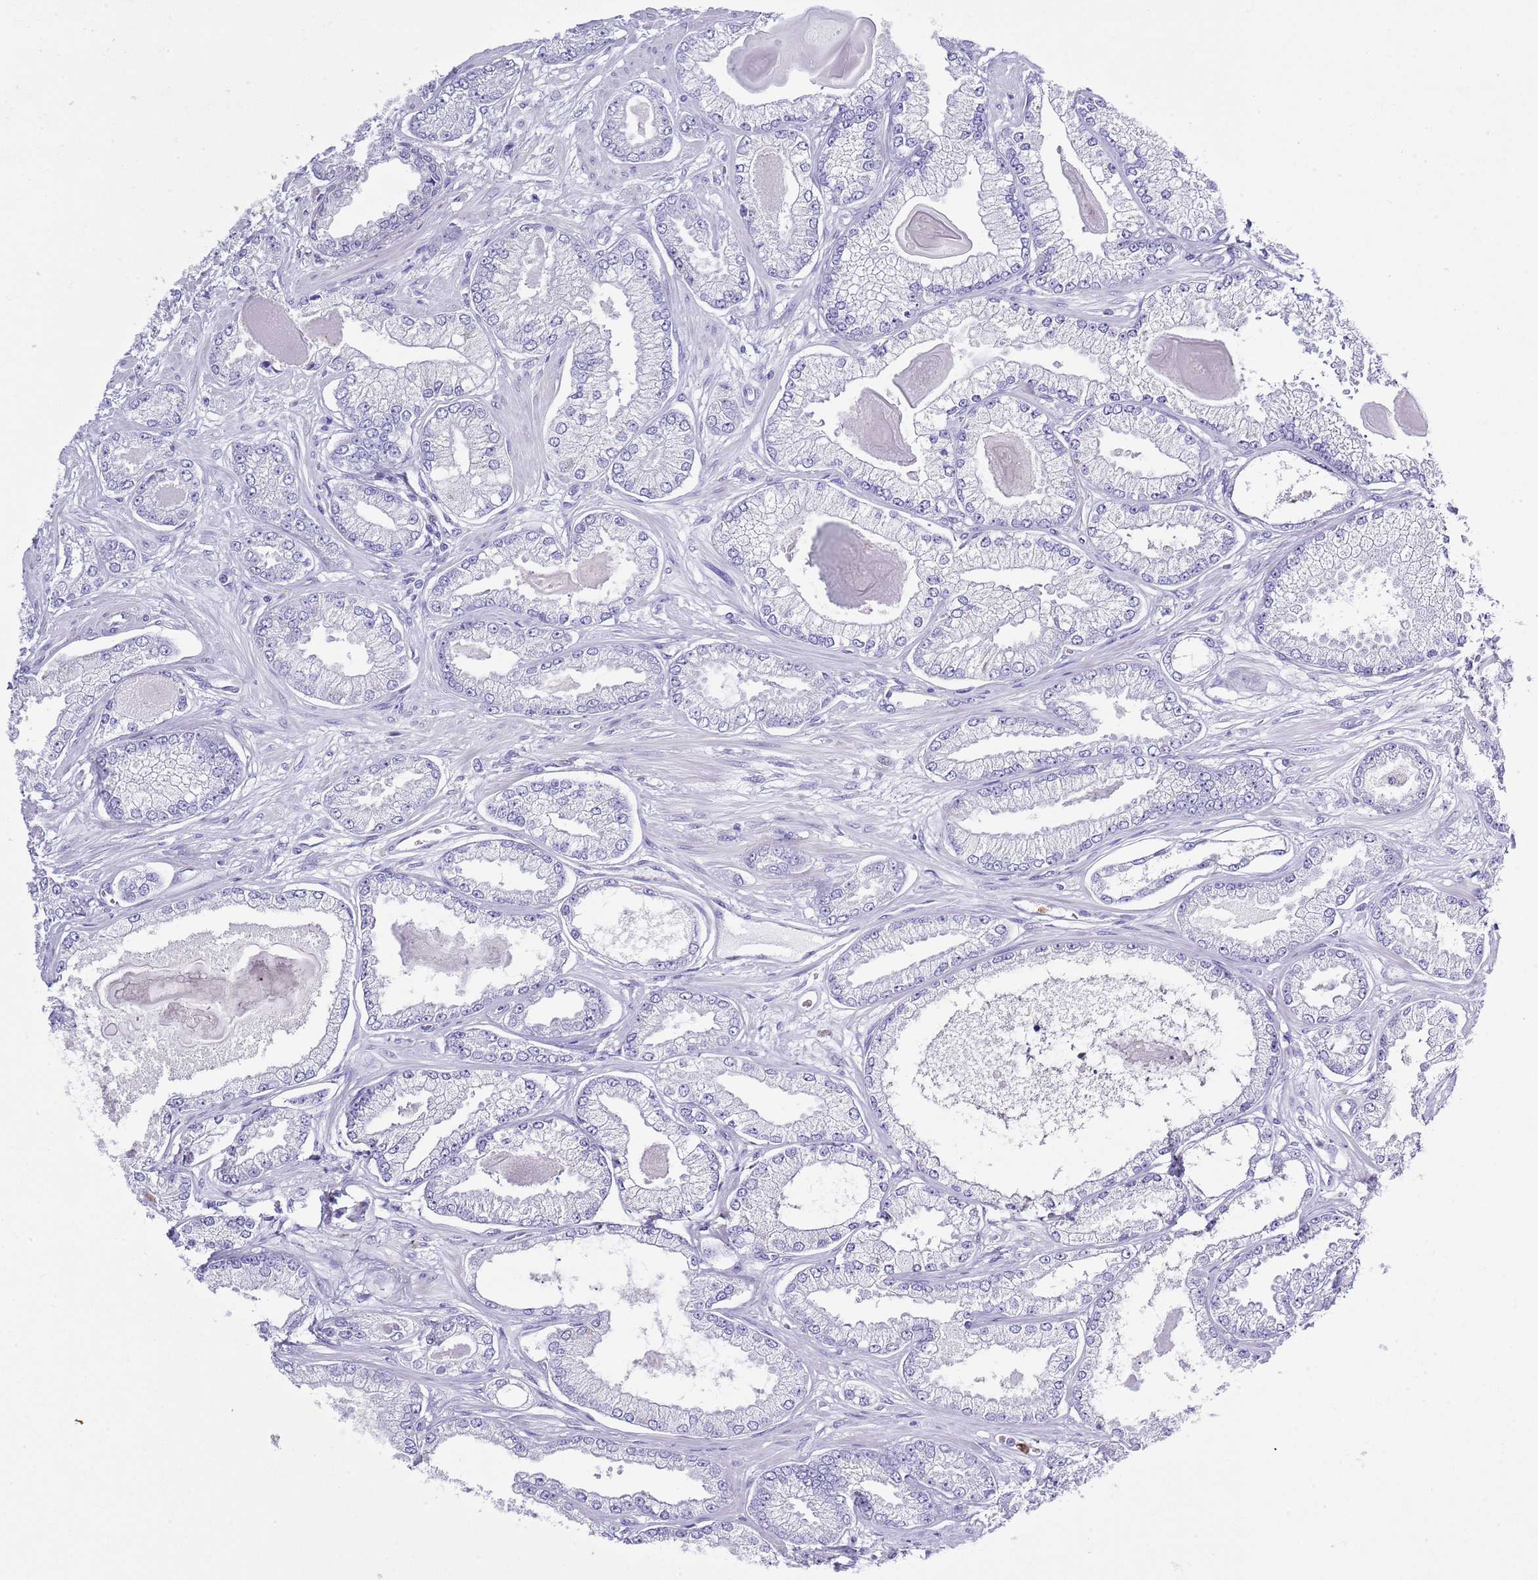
{"staining": {"intensity": "negative", "quantity": "none", "location": "none"}, "tissue": "prostate cancer", "cell_type": "Tumor cells", "image_type": "cancer", "snomed": [{"axis": "morphology", "description": "Adenocarcinoma, Low grade"}, {"axis": "topography", "description": "Prostate"}], "caption": "High power microscopy image of an immunohistochemistry histopathology image of prostate adenocarcinoma (low-grade), revealing no significant expression in tumor cells.", "gene": "ZFP2", "patient": {"sex": "male", "age": 64}}